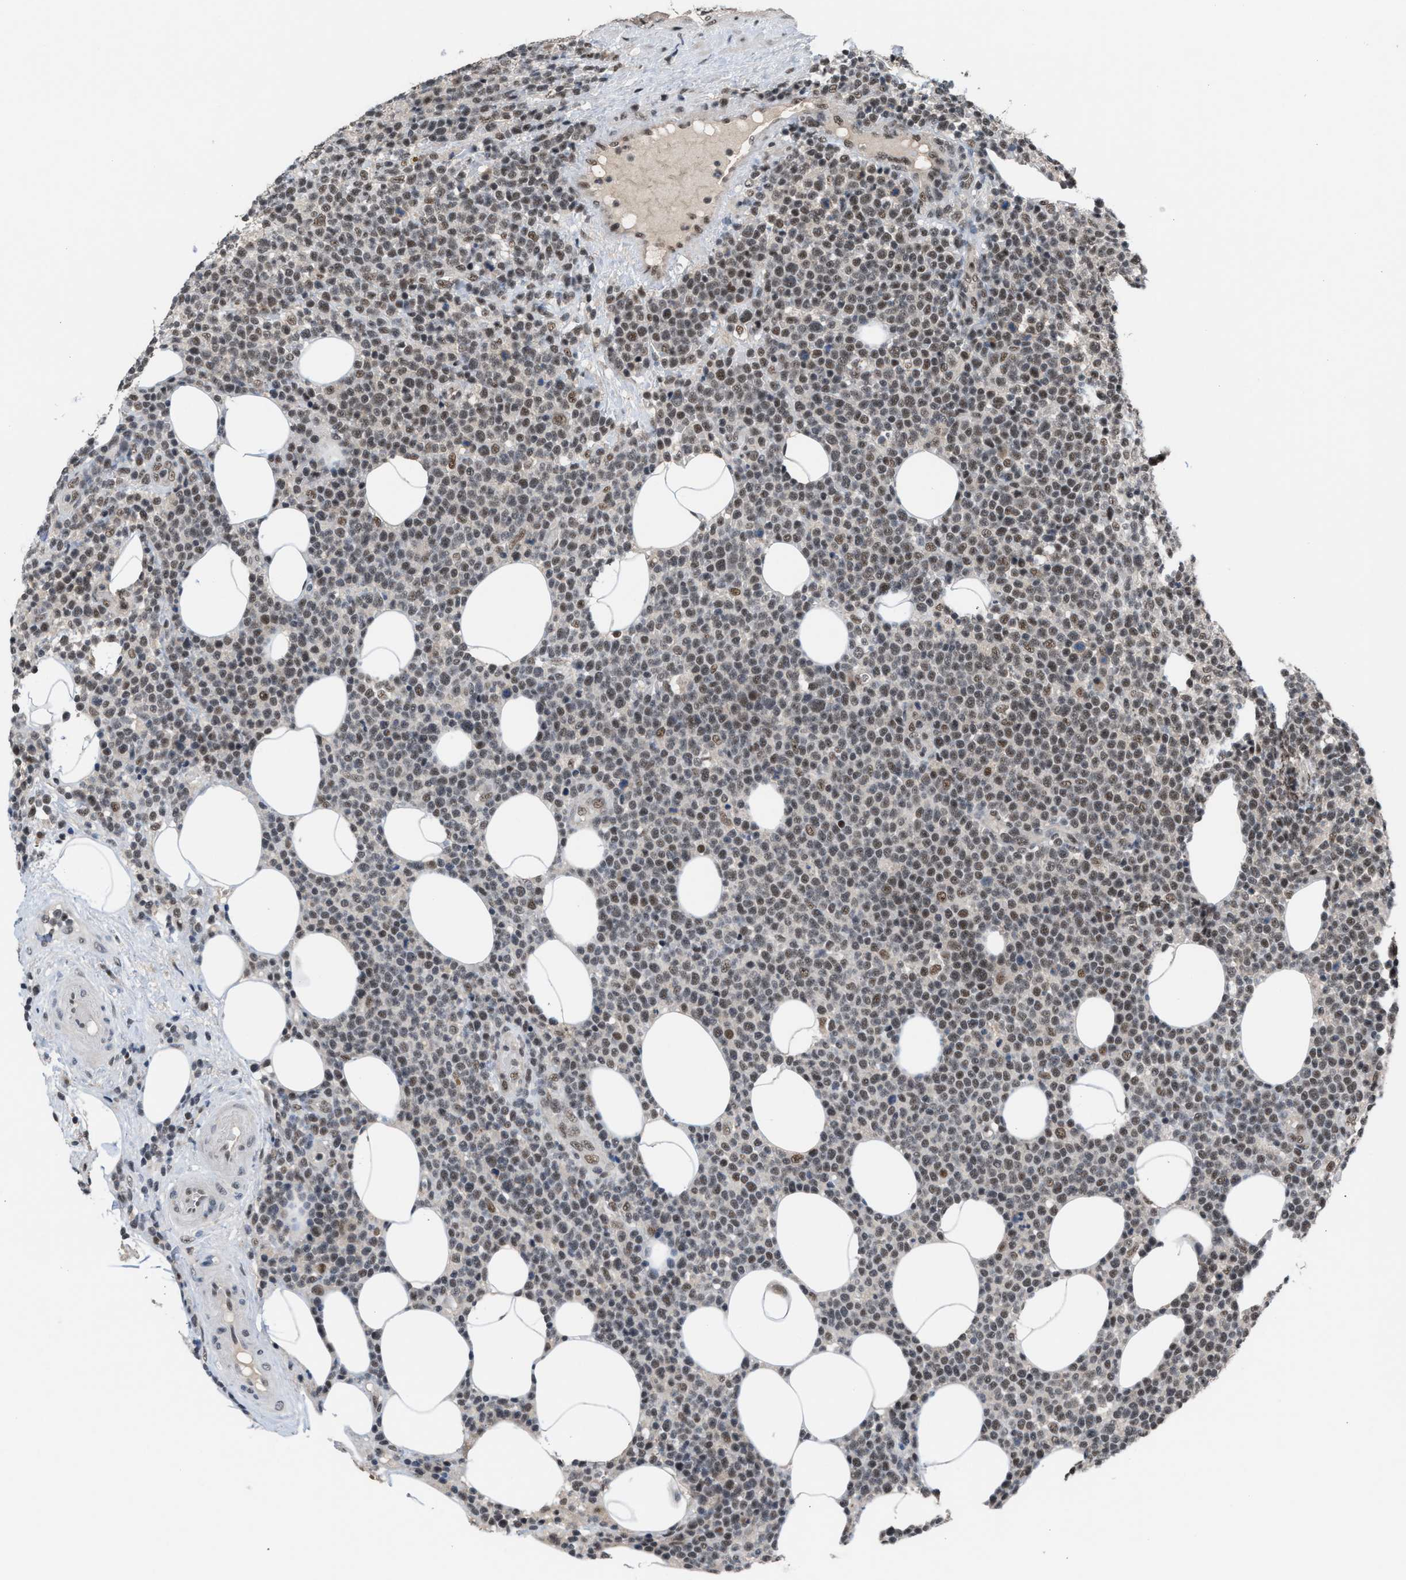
{"staining": {"intensity": "moderate", "quantity": "25%-75%", "location": "nuclear"}, "tissue": "lymphoma", "cell_type": "Tumor cells", "image_type": "cancer", "snomed": [{"axis": "morphology", "description": "Malignant lymphoma, non-Hodgkin's type, High grade"}, {"axis": "topography", "description": "Lymph node"}], "caption": "Protein analysis of lymphoma tissue reveals moderate nuclear expression in approximately 25%-75% of tumor cells. (DAB = brown stain, brightfield microscopy at high magnification).", "gene": "PRPF4", "patient": {"sex": "male", "age": 61}}